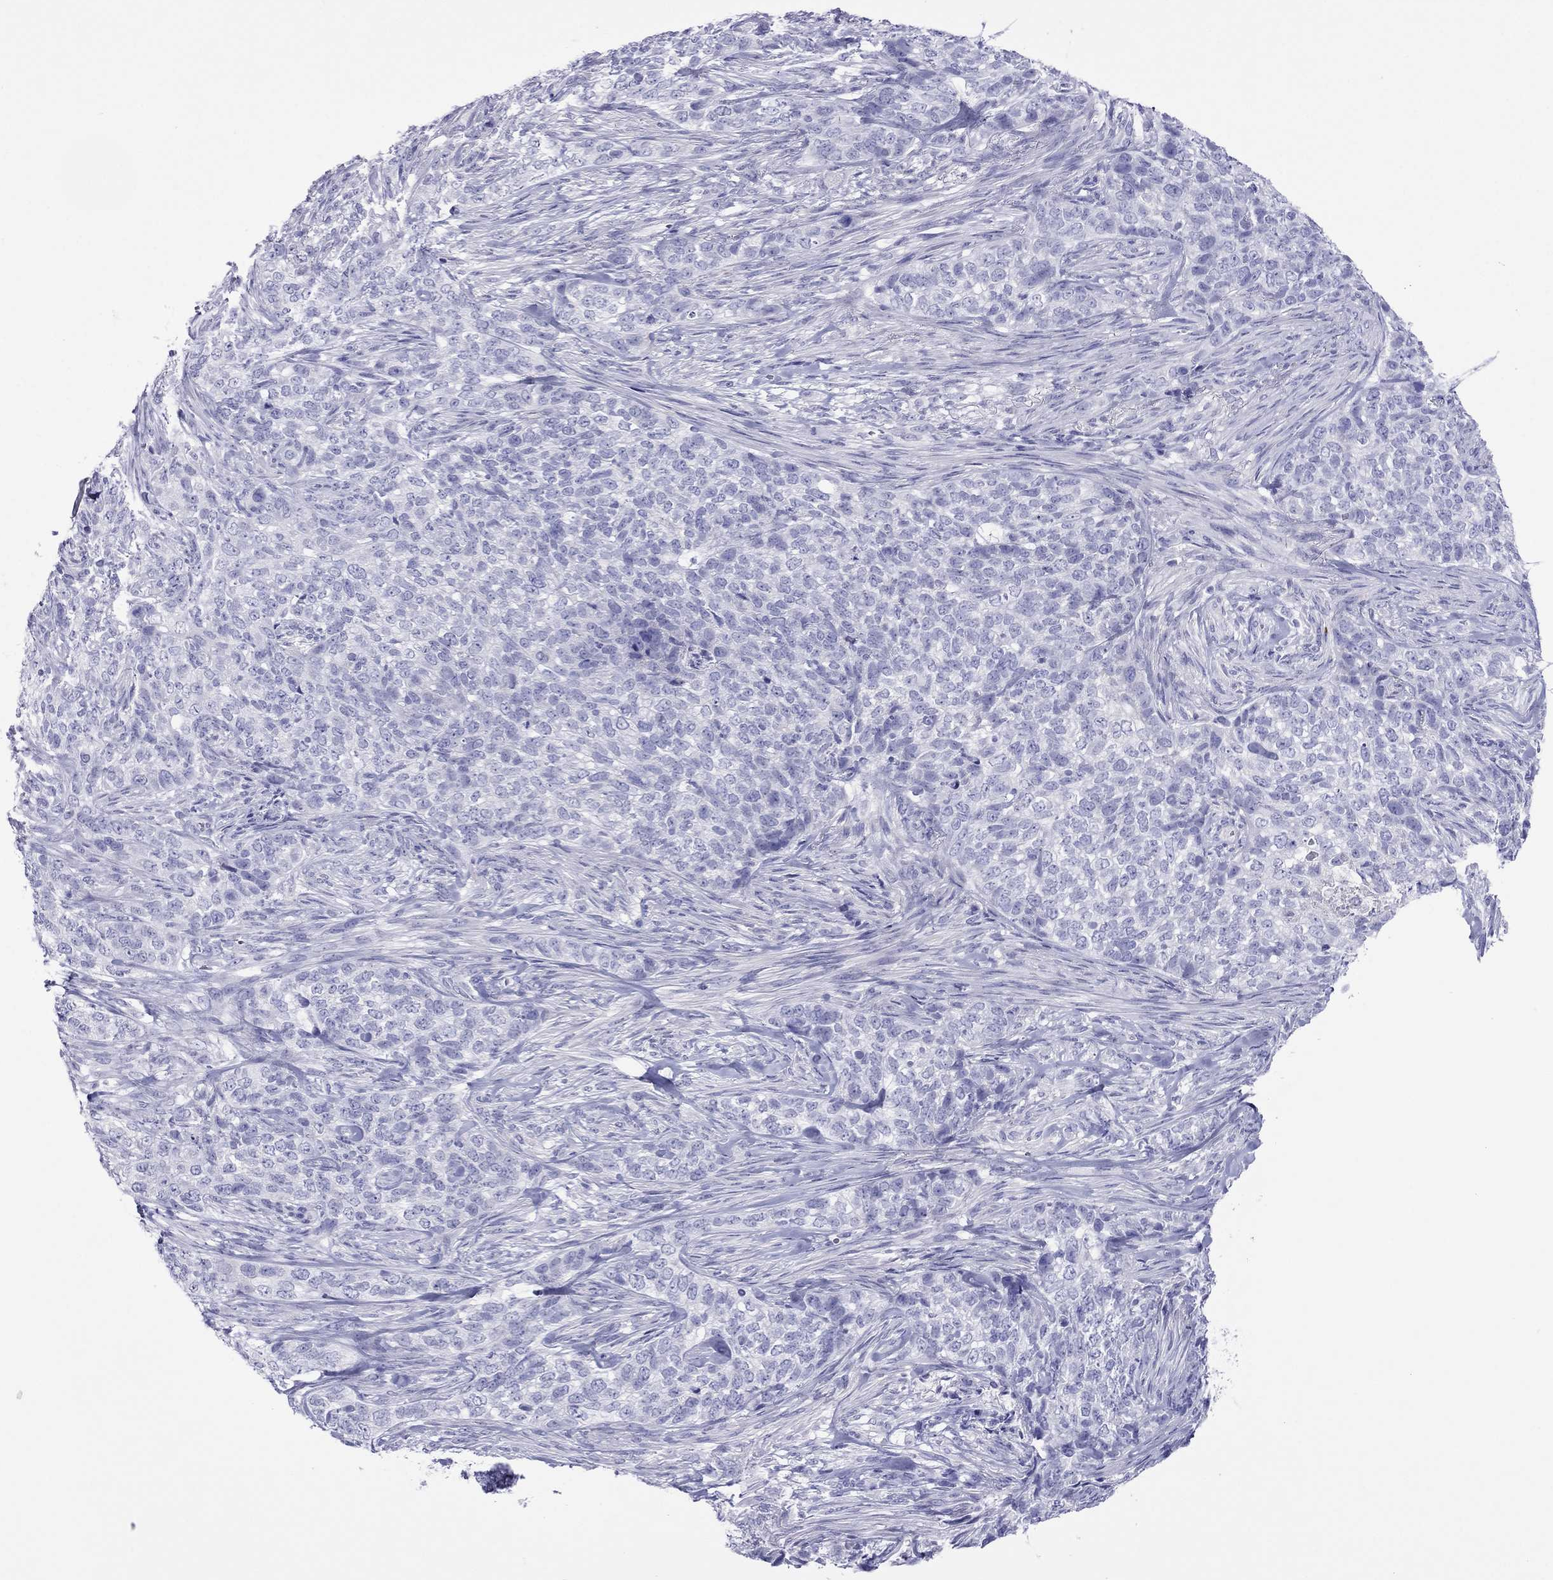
{"staining": {"intensity": "negative", "quantity": "none", "location": "none"}, "tissue": "skin cancer", "cell_type": "Tumor cells", "image_type": "cancer", "snomed": [{"axis": "morphology", "description": "Basal cell carcinoma"}, {"axis": "topography", "description": "Skin"}], "caption": "Human skin basal cell carcinoma stained for a protein using IHC demonstrates no expression in tumor cells.", "gene": "PCDHA6", "patient": {"sex": "female", "age": 69}}